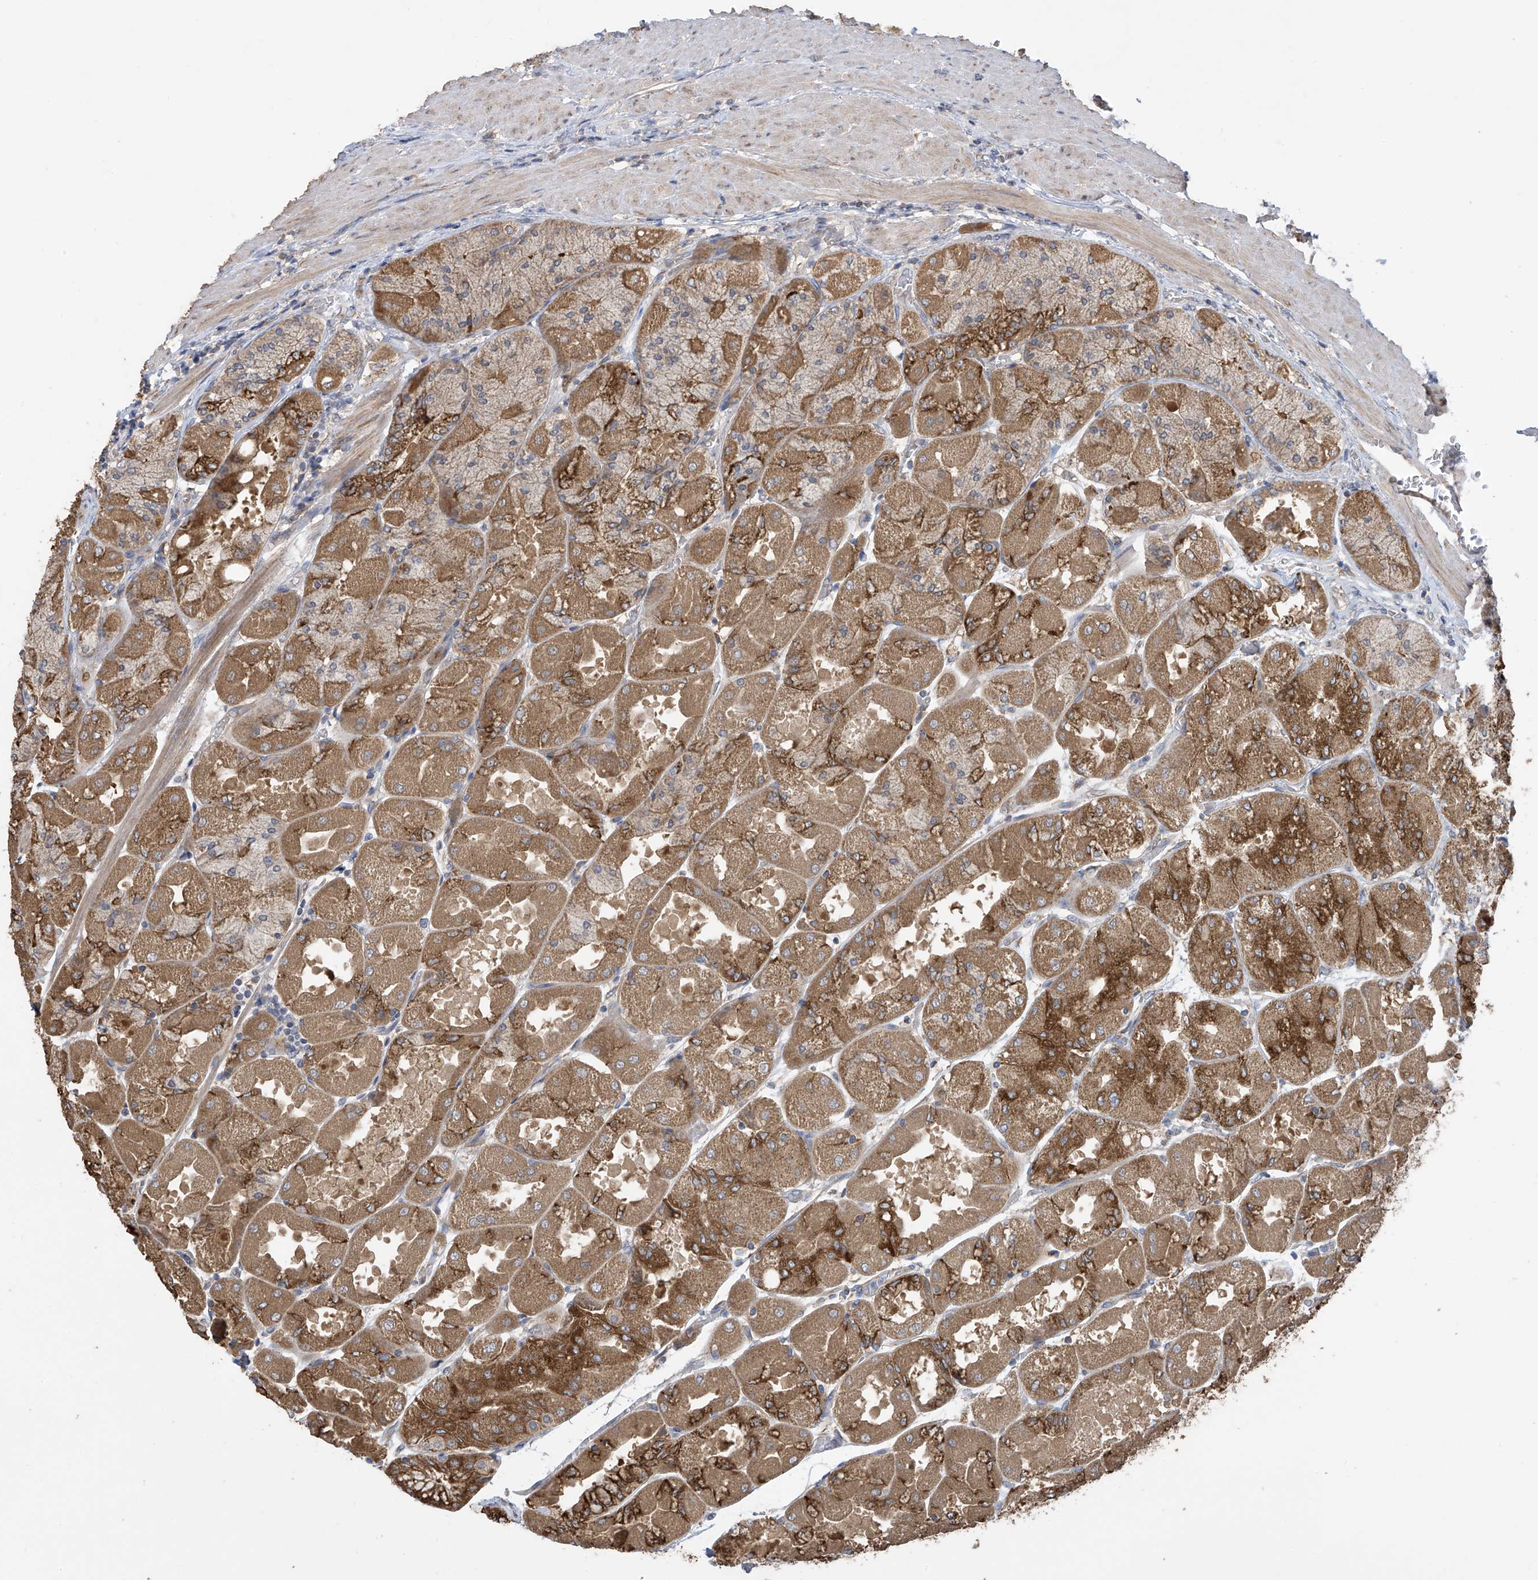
{"staining": {"intensity": "strong", "quantity": ">75%", "location": "cytoplasmic/membranous"}, "tissue": "stomach", "cell_type": "Glandular cells", "image_type": "normal", "snomed": [{"axis": "morphology", "description": "Normal tissue, NOS"}, {"axis": "topography", "description": "Stomach"}], "caption": "A photomicrograph of human stomach stained for a protein reveals strong cytoplasmic/membranous brown staining in glandular cells.", "gene": "PNPT1", "patient": {"sex": "female", "age": 61}}